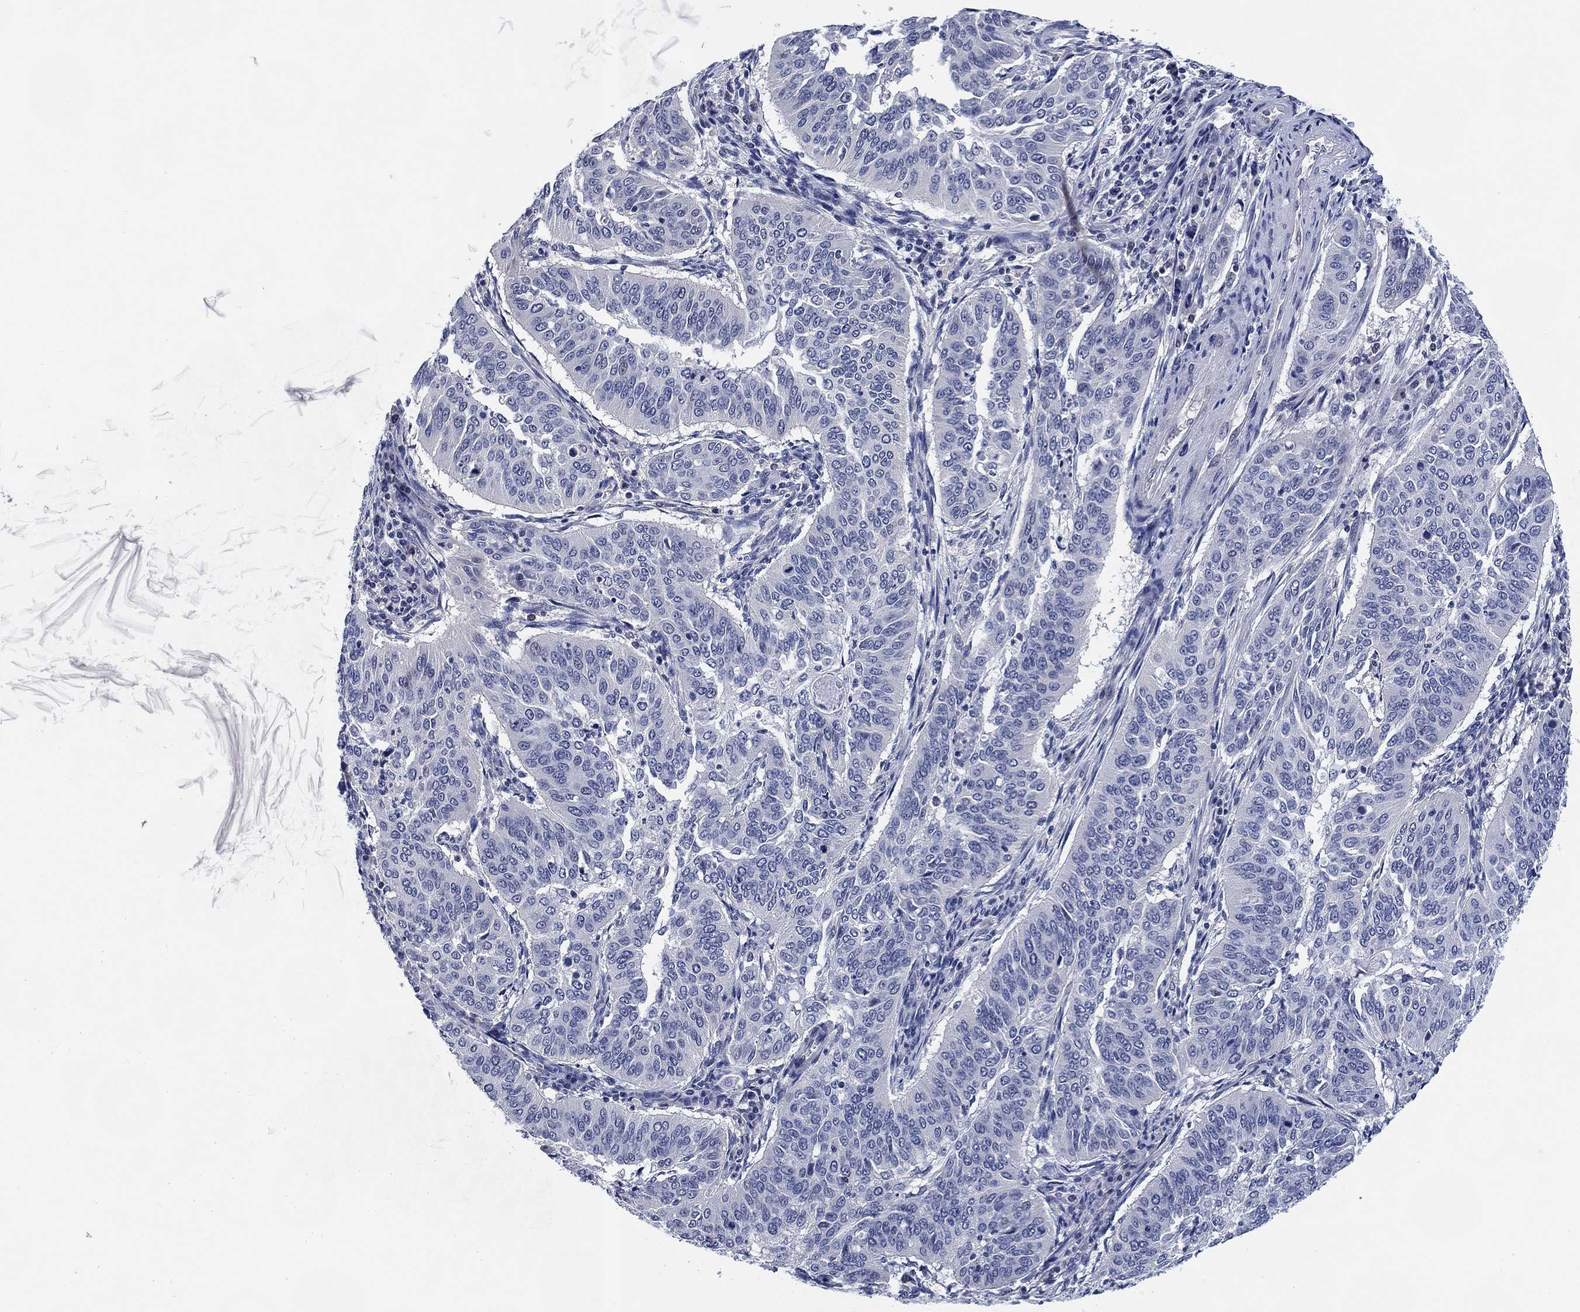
{"staining": {"intensity": "negative", "quantity": "none", "location": "none"}, "tissue": "cervical cancer", "cell_type": "Tumor cells", "image_type": "cancer", "snomed": [{"axis": "morphology", "description": "Normal tissue, NOS"}, {"axis": "morphology", "description": "Squamous cell carcinoma, NOS"}, {"axis": "topography", "description": "Cervix"}], "caption": "DAB immunohistochemical staining of human cervical cancer (squamous cell carcinoma) displays no significant staining in tumor cells.", "gene": "DAZL", "patient": {"sex": "female", "age": 39}}